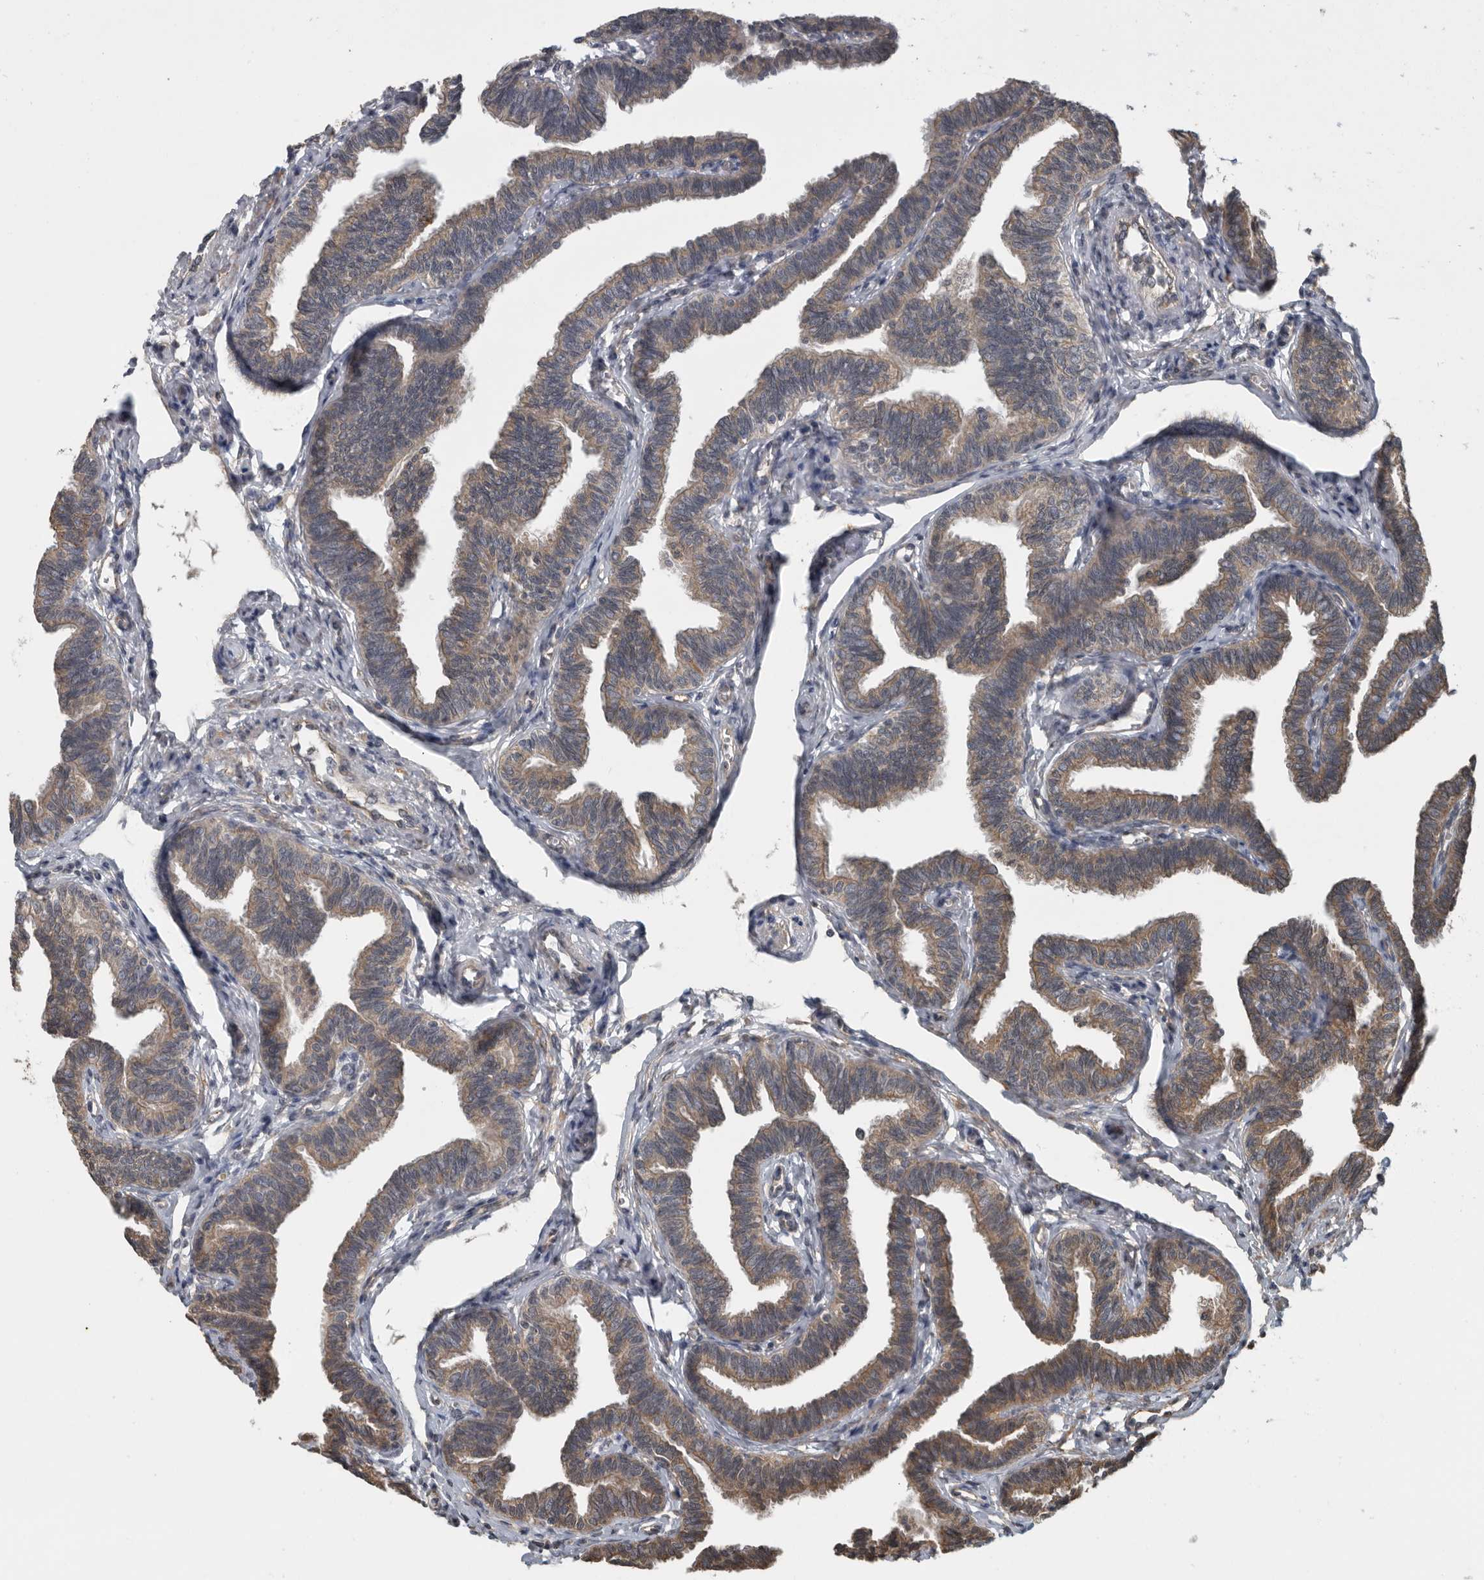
{"staining": {"intensity": "moderate", "quantity": ">75%", "location": "cytoplasmic/membranous"}, "tissue": "fallopian tube", "cell_type": "Glandular cells", "image_type": "normal", "snomed": [{"axis": "morphology", "description": "Normal tissue, NOS"}, {"axis": "topography", "description": "Fallopian tube"}, {"axis": "topography", "description": "Ovary"}], "caption": "High-magnification brightfield microscopy of benign fallopian tube stained with DAB (3,3'-diaminobenzidine) (brown) and counterstained with hematoxylin (blue). glandular cells exhibit moderate cytoplasmic/membranous positivity is seen in approximately>75% of cells.", "gene": "AFAP1", "patient": {"sex": "female", "age": 23}}